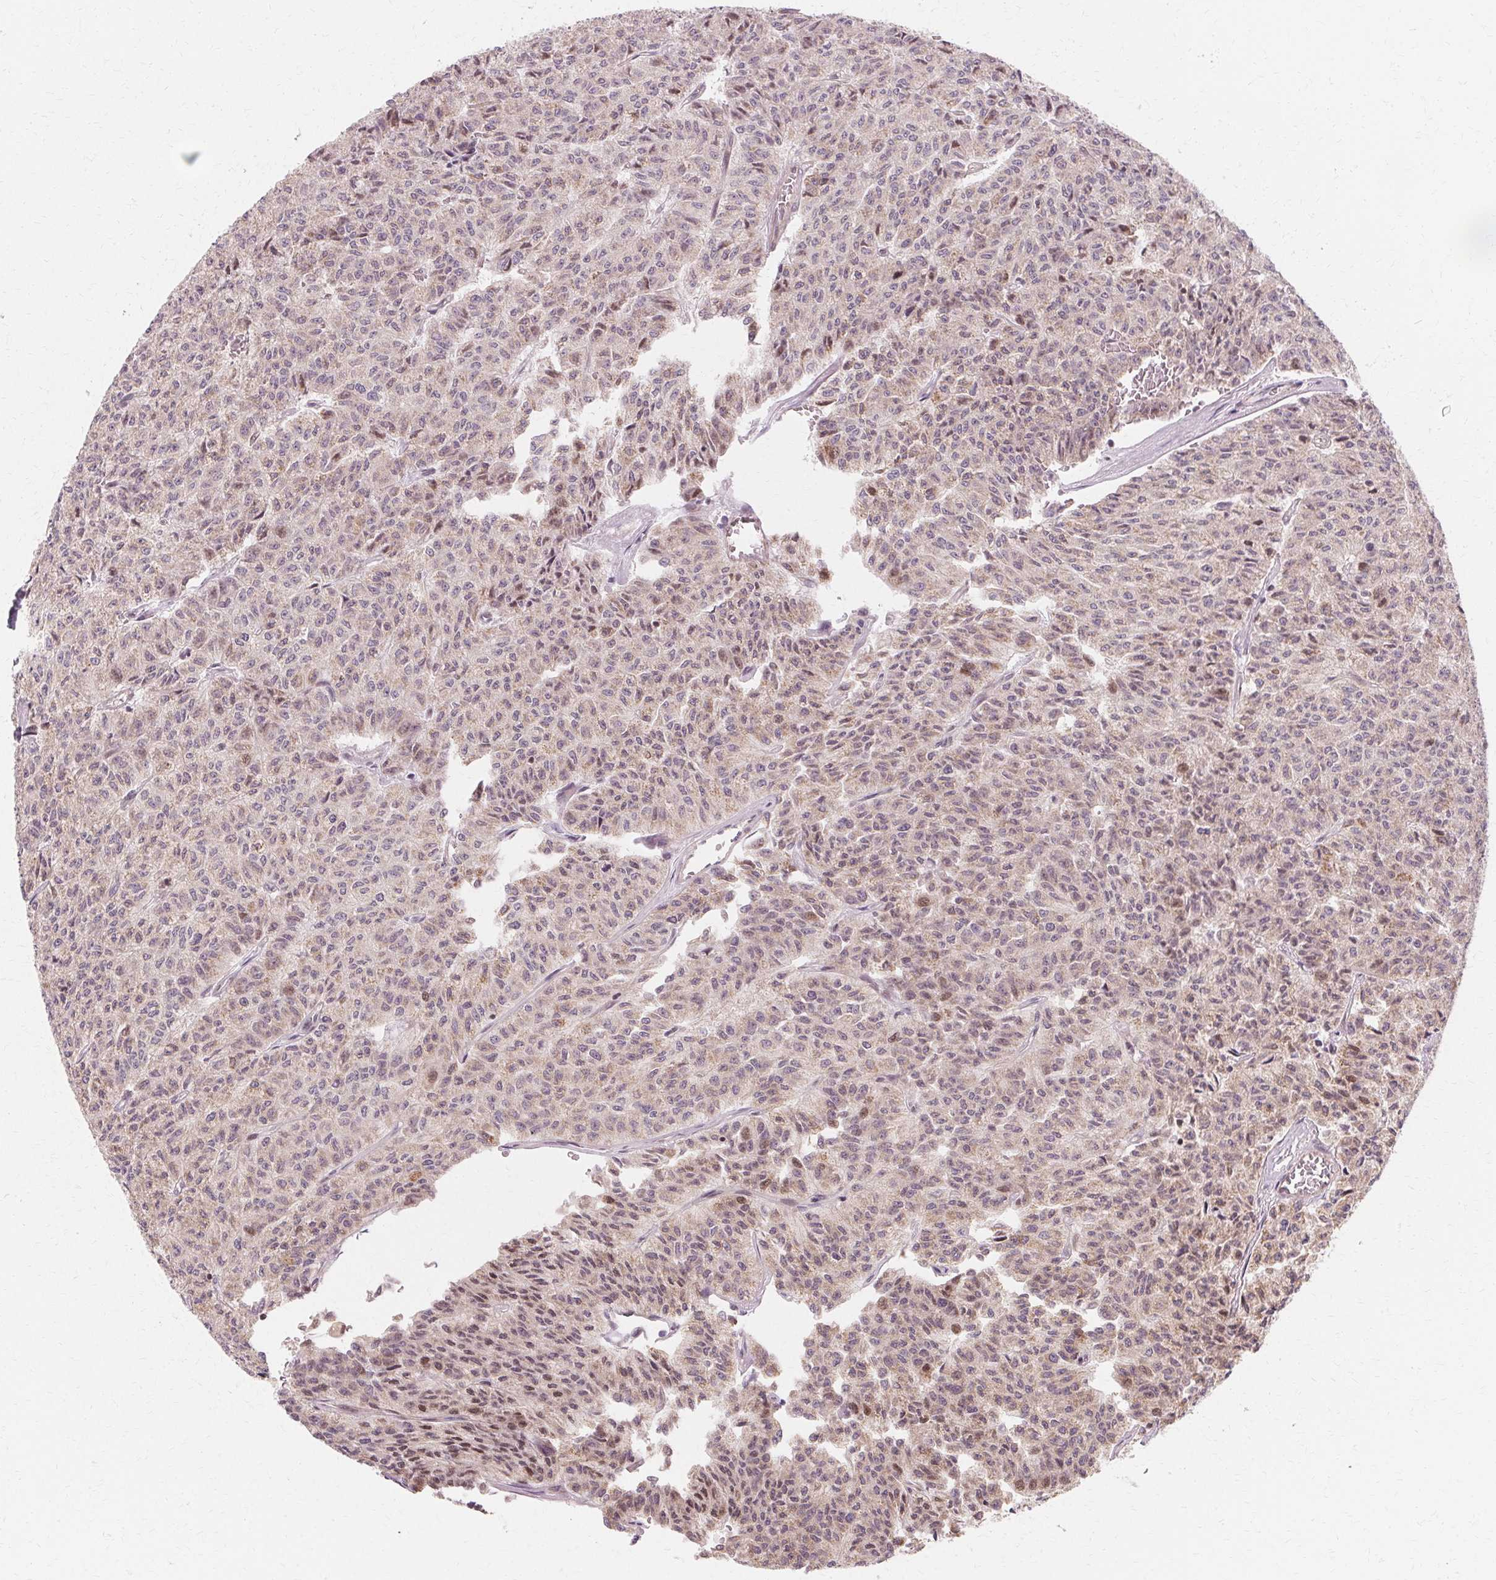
{"staining": {"intensity": "weak", "quantity": "<25%", "location": "cytoplasmic/membranous,nuclear"}, "tissue": "carcinoid", "cell_type": "Tumor cells", "image_type": "cancer", "snomed": [{"axis": "morphology", "description": "Carcinoid, malignant, NOS"}, {"axis": "topography", "description": "Lung"}], "caption": "Tumor cells show no significant protein expression in carcinoid.", "gene": "USP8", "patient": {"sex": "male", "age": 71}}